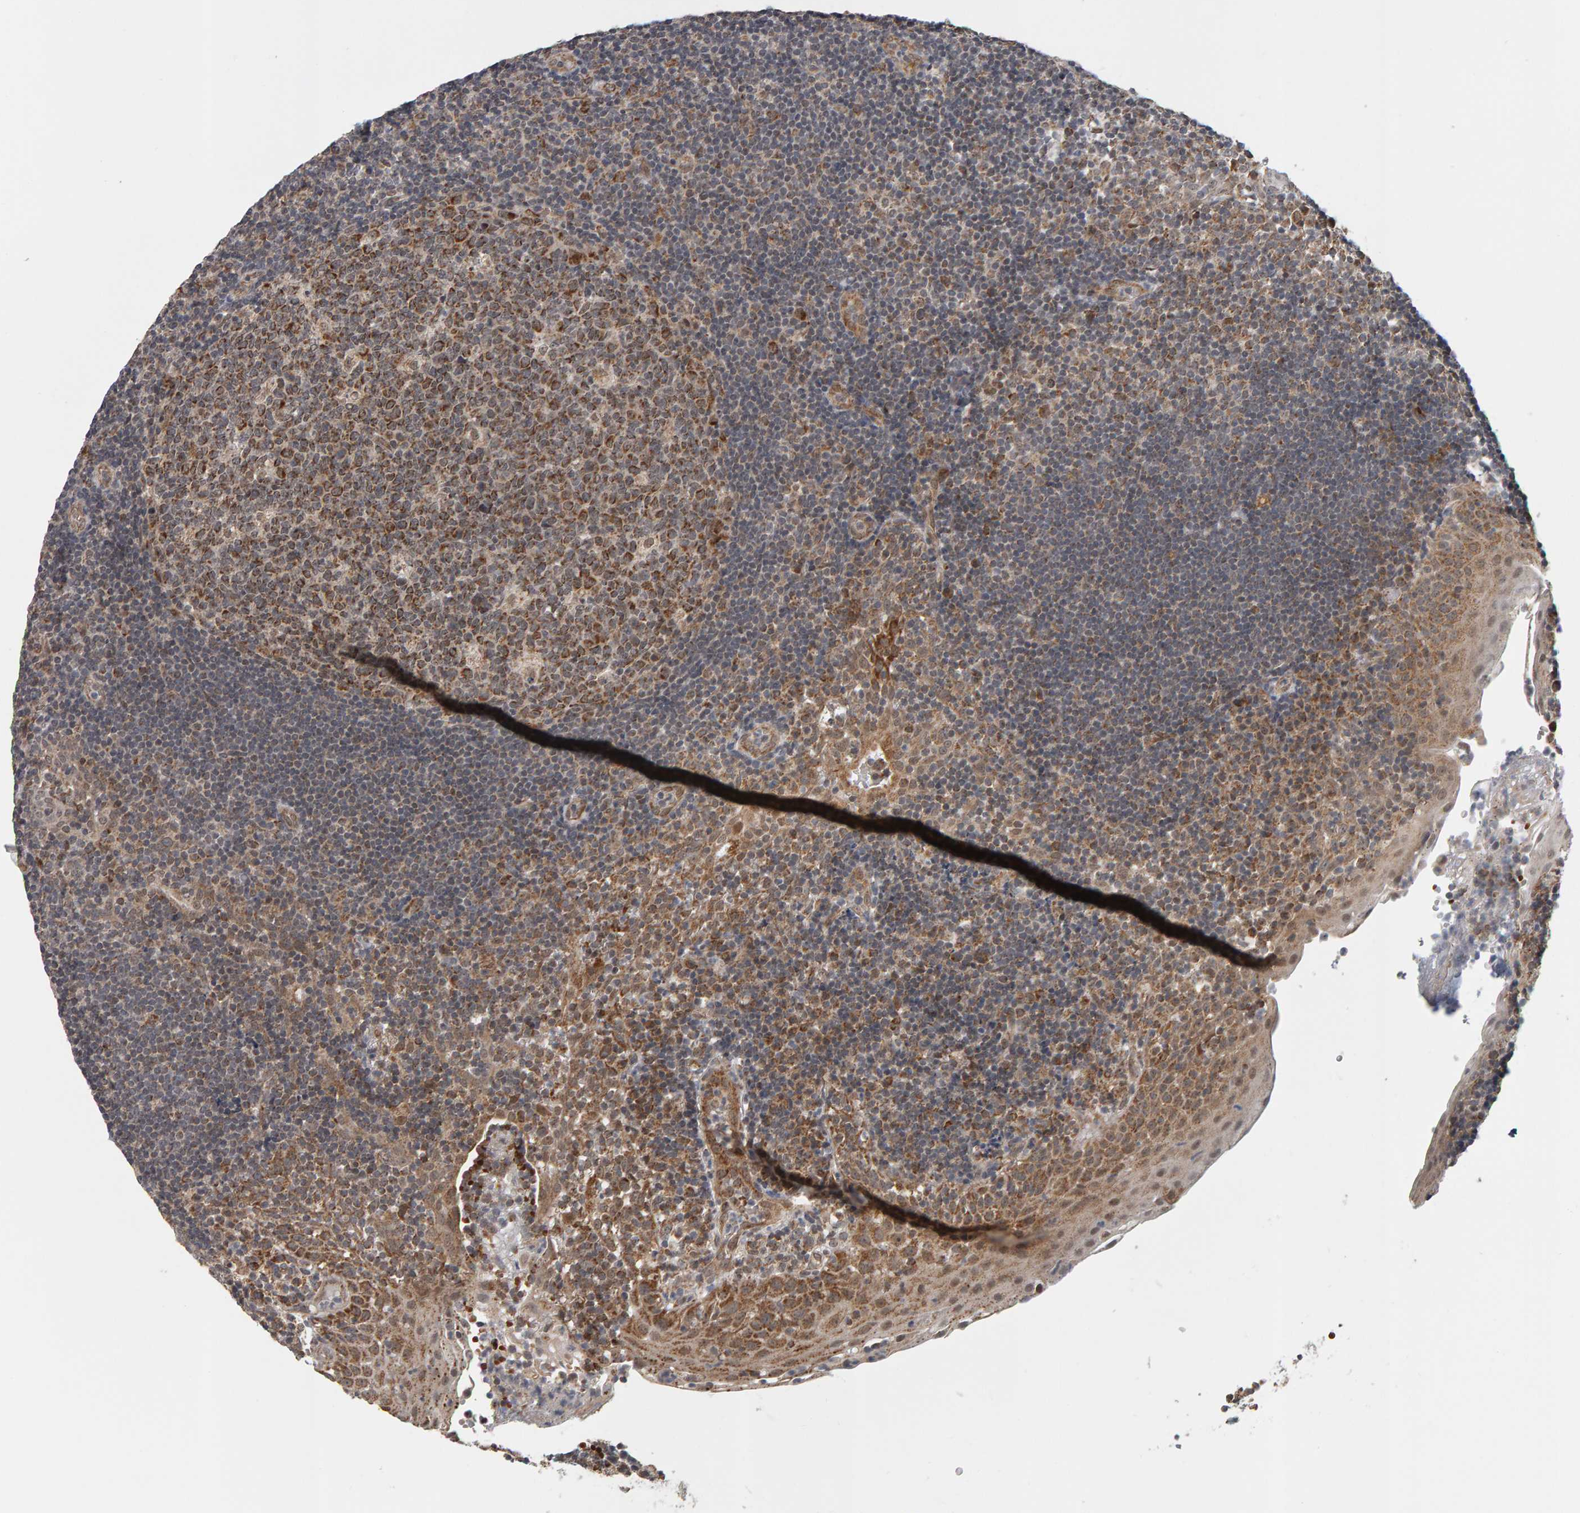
{"staining": {"intensity": "moderate", "quantity": ">75%", "location": "cytoplasmic/membranous"}, "tissue": "tonsil", "cell_type": "Germinal center cells", "image_type": "normal", "snomed": [{"axis": "morphology", "description": "Normal tissue, NOS"}, {"axis": "topography", "description": "Tonsil"}], "caption": "Tonsil stained with immunohistochemistry exhibits moderate cytoplasmic/membranous expression in approximately >75% of germinal center cells.", "gene": "DAP3", "patient": {"sex": "female", "age": 40}}